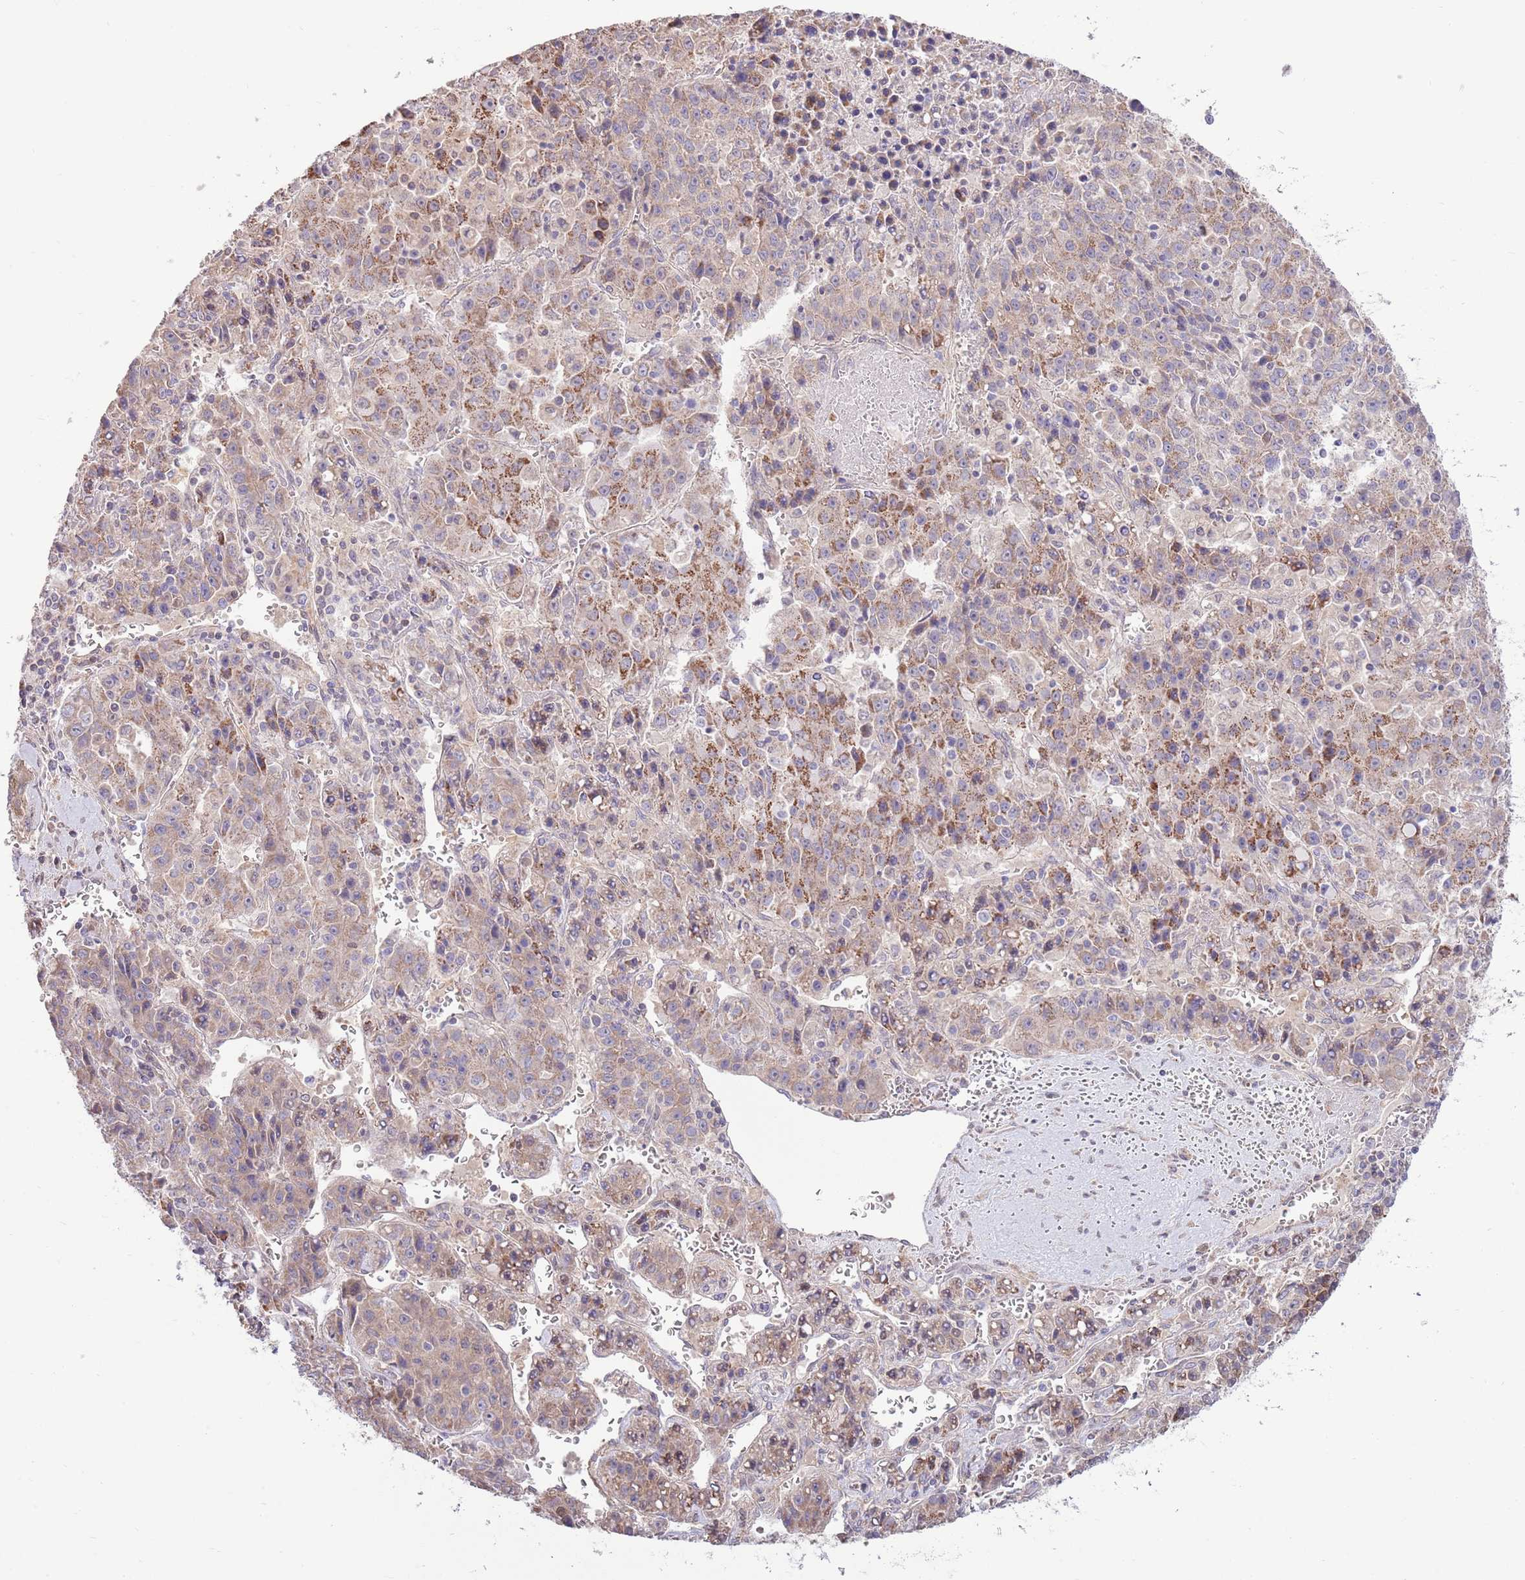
{"staining": {"intensity": "moderate", "quantity": "25%-75%", "location": "cytoplasmic/membranous"}, "tissue": "liver cancer", "cell_type": "Tumor cells", "image_type": "cancer", "snomed": [{"axis": "morphology", "description": "Carcinoma, Hepatocellular, NOS"}, {"axis": "topography", "description": "Liver"}], "caption": "A histopathology image of liver hepatocellular carcinoma stained for a protein exhibits moderate cytoplasmic/membranous brown staining in tumor cells.", "gene": "ARL2BP", "patient": {"sex": "female", "age": 53}}